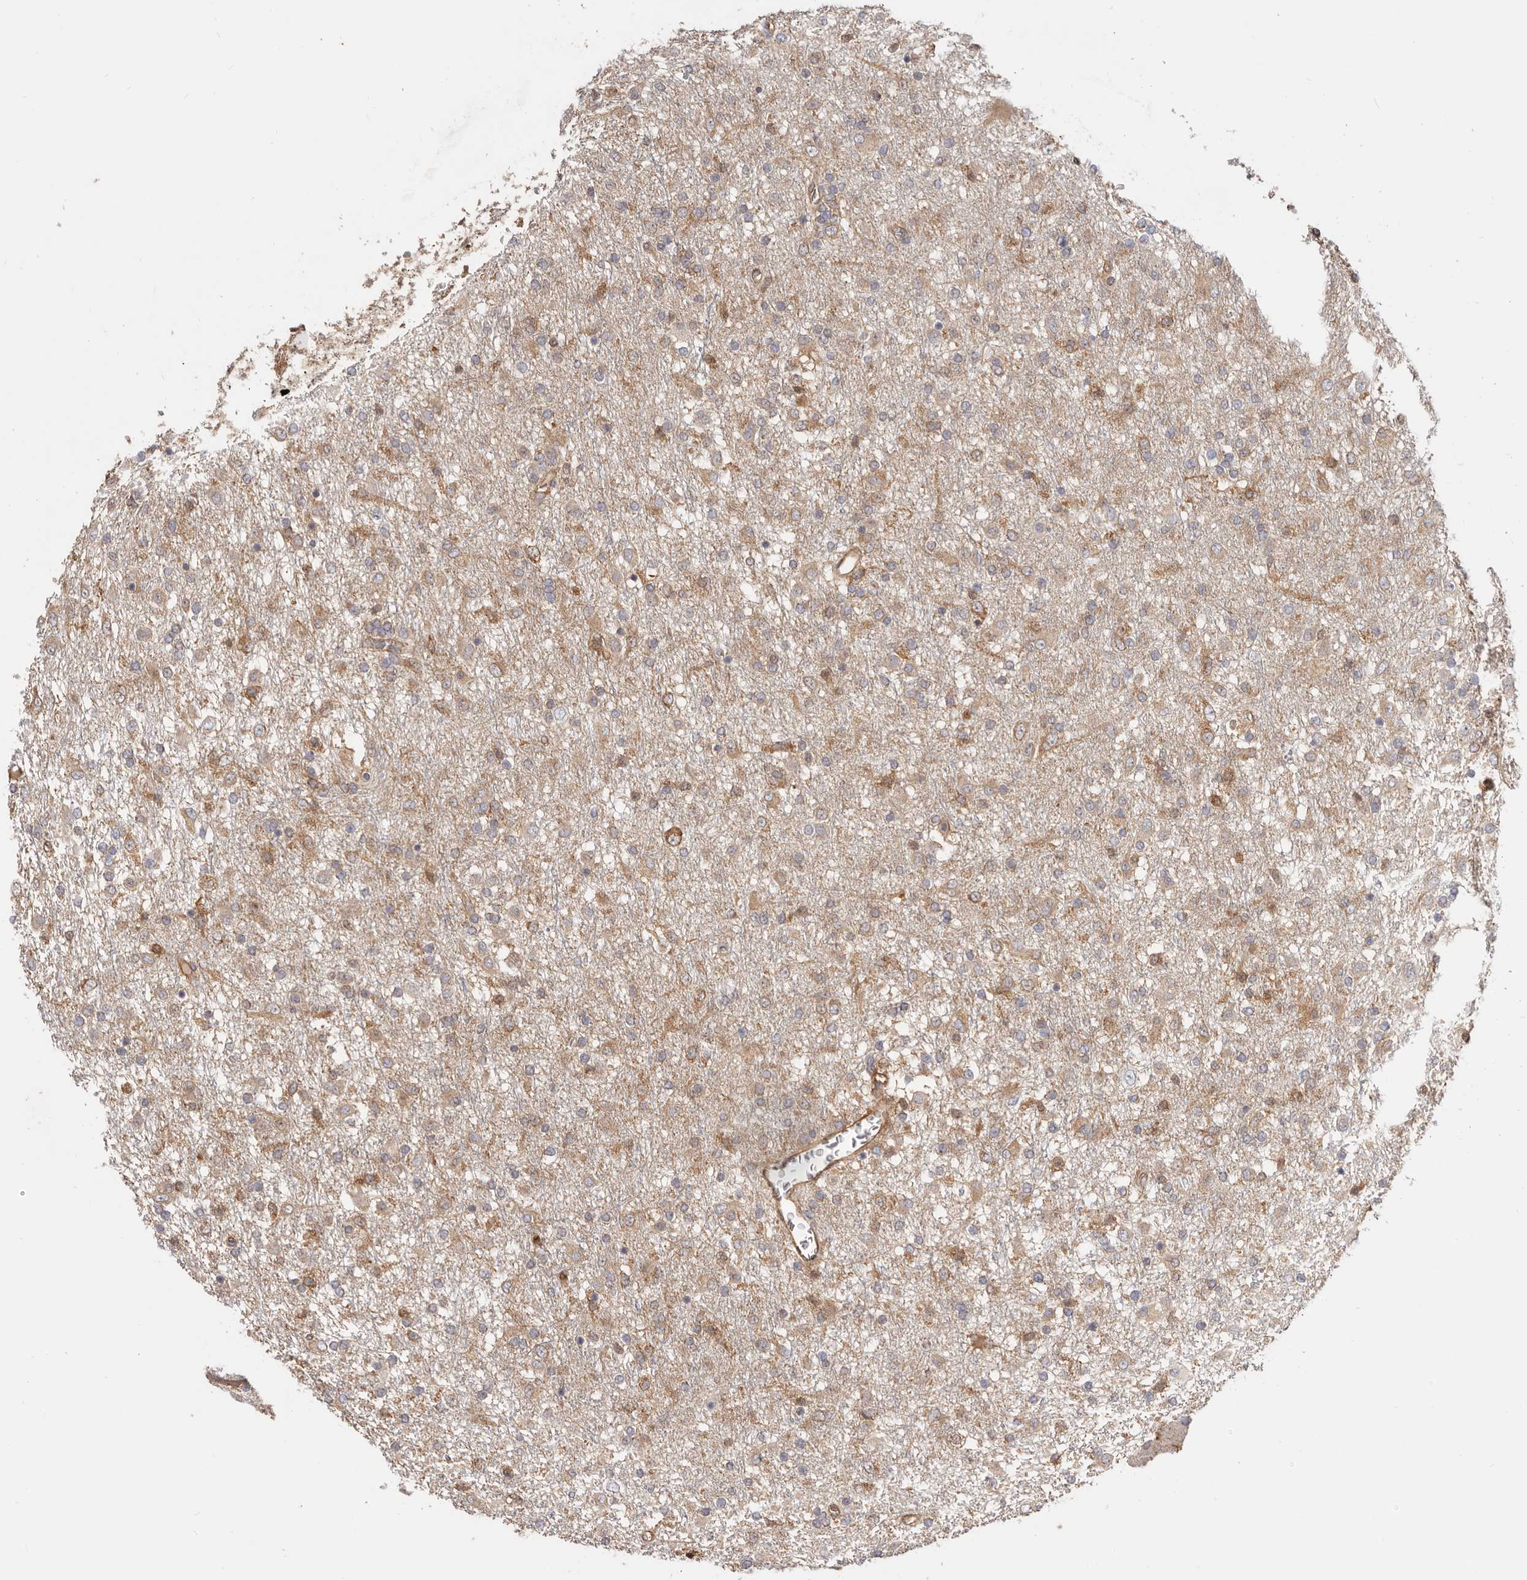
{"staining": {"intensity": "weak", "quantity": "25%-75%", "location": "cytoplasmic/membranous"}, "tissue": "glioma", "cell_type": "Tumor cells", "image_type": "cancer", "snomed": [{"axis": "morphology", "description": "Glioma, malignant, Low grade"}, {"axis": "topography", "description": "Brain"}], "caption": "Immunohistochemistry image of human glioma stained for a protein (brown), which displays low levels of weak cytoplasmic/membranous positivity in about 25%-75% of tumor cells.", "gene": "LAP3", "patient": {"sex": "male", "age": 65}}